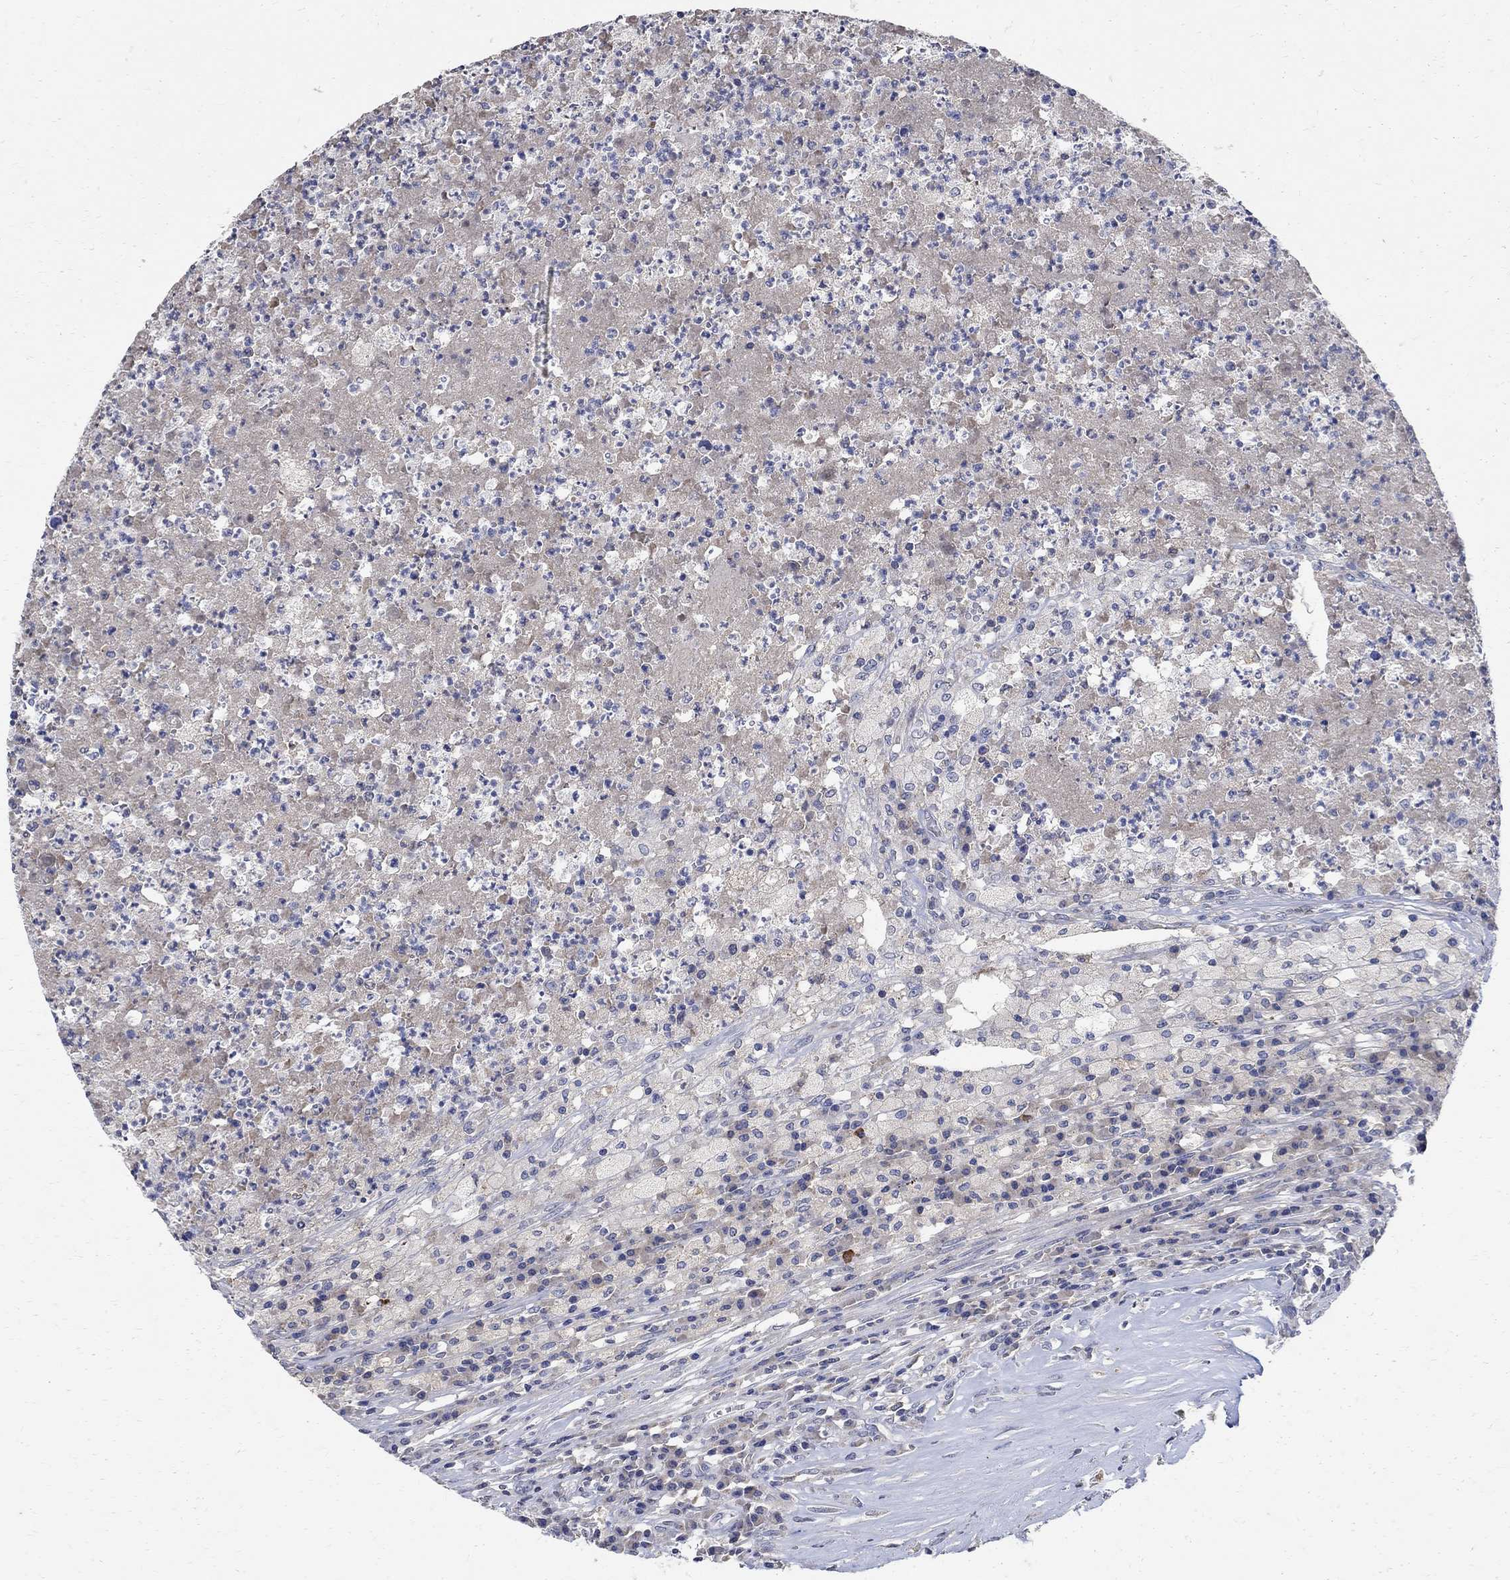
{"staining": {"intensity": "negative", "quantity": "none", "location": "none"}, "tissue": "testis cancer", "cell_type": "Tumor cells", "image_type": "cancer", "snomed": [{"axis": "morphology", "description": "Necrosis, NOS"}, {"axis": "morphology", "description": "Carcinoma, Embryonal, NOS"}, {"axis": "topography", "description": "Testis"}], "caption": "Human embryonal carcinoma (testis) stained for a protein using IHC shows no staining in tumor cells.", "gene": "TMEM169", "patient": {"sex": "male", "age": 19}}